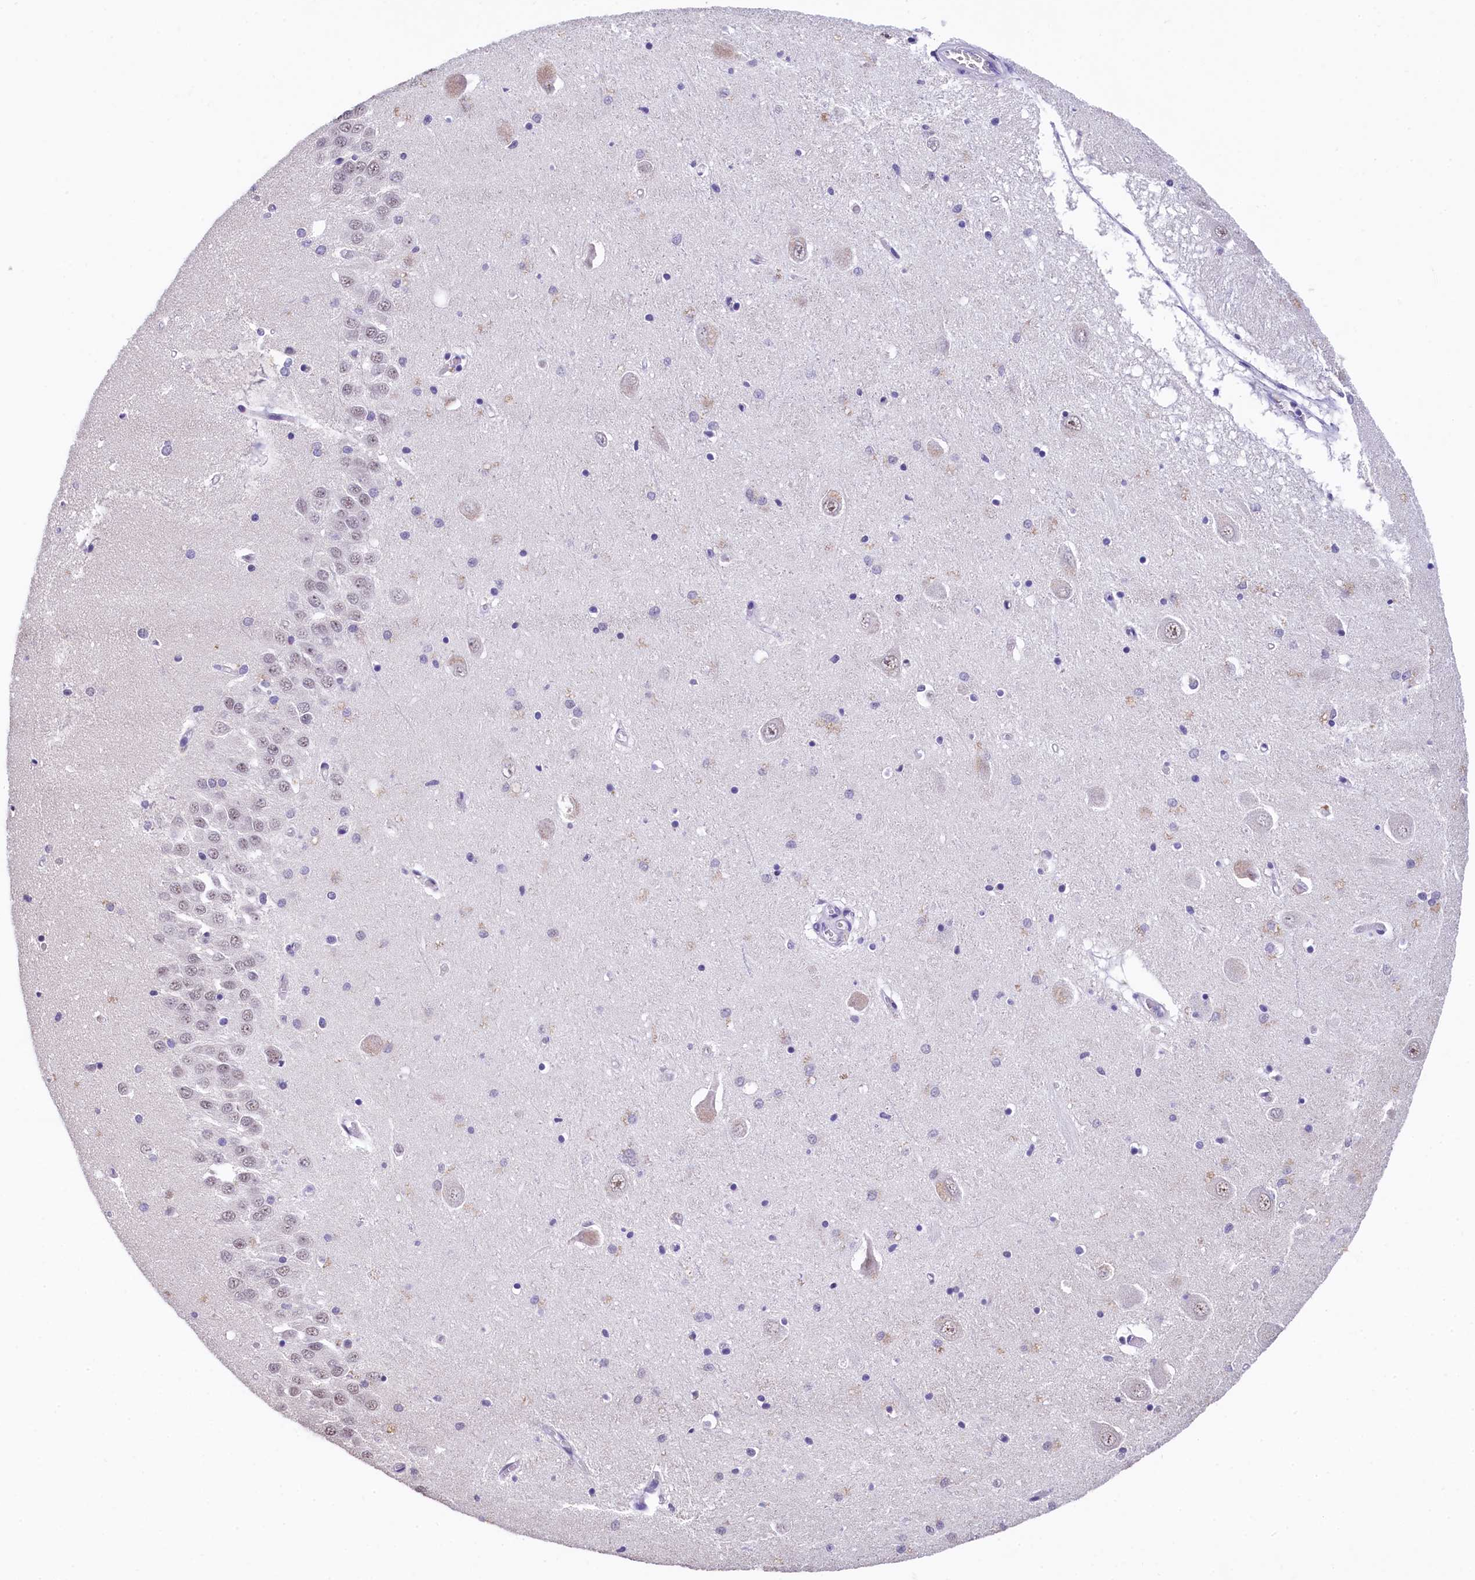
{"staining": {"intensity": "moderate", "quantity": "<25%", "location": "nuclear"}, "tissue": "hippocampus", "cell_type": "Glial cells", "image_type": "normal", "snomed": [{"axis": "morphology", "description": "Normal tissue, NOS"}, {"axis": "topography", "description": "Hippocampus"}], "caption": "This micrograph demonstrates IHC staining of normal hippocampus, with low moderate nuclear positivity in about <25% of glial cells.", "gene": "HECTD4", "patient": {"sex": "male", "age": 70}}